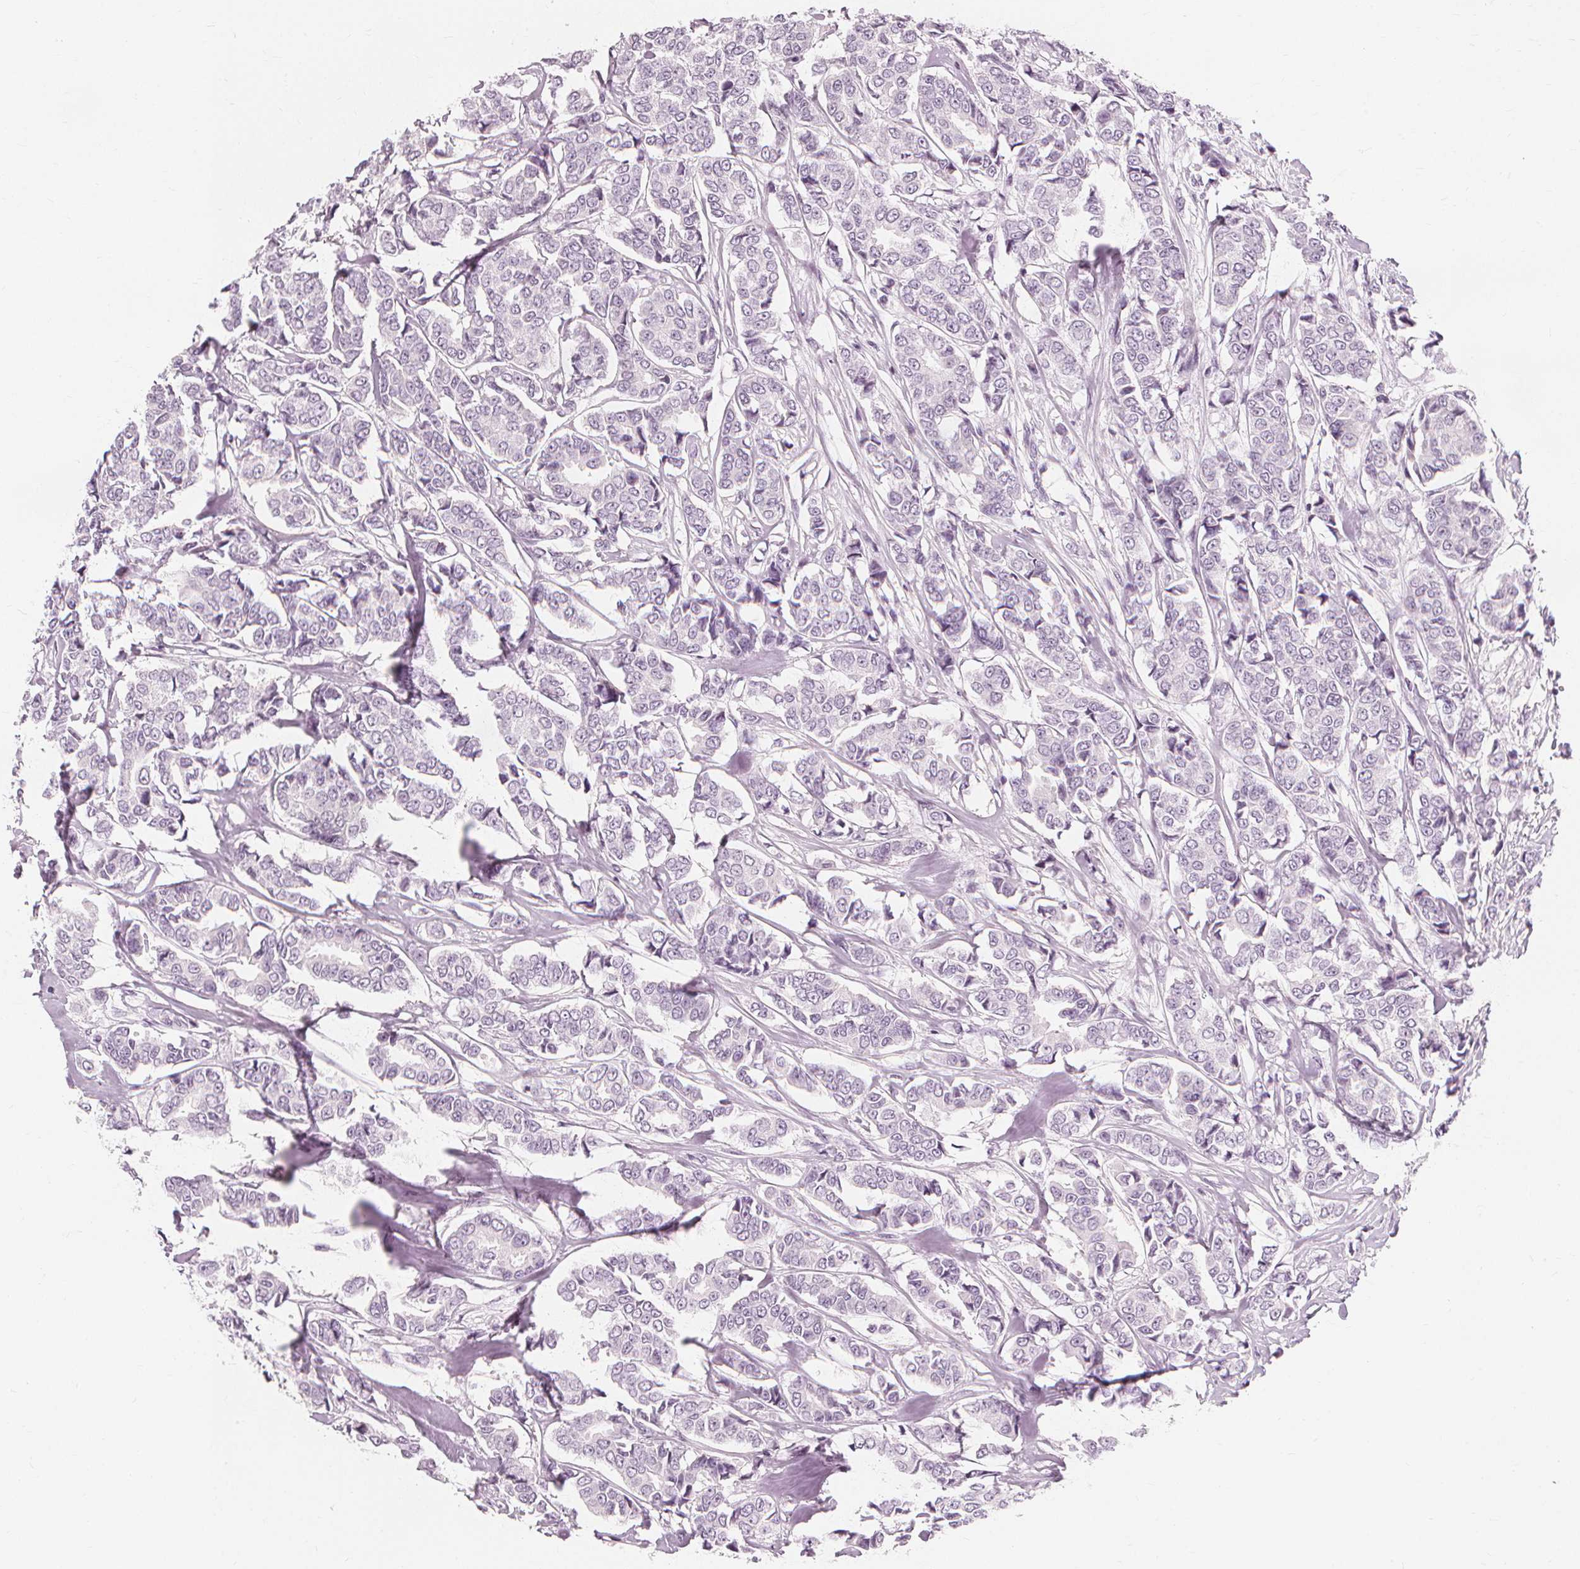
{"staining": {"intensity": "negative", "quantity": "none", "location": "none"}, "tissue": "breast cancer", "cell_type": "Tumor cells", "image_type": "cancer", "snomed": [{"axis": "morphology", "description": "Duct carcinoma"}, {"axis": "topography", "description": "Breast"}], "caption": "DAB (3,3'-diaminobenzidine) immunohistochemical staining of intraductal carcinoma (breast) demonstrates no significant positivity in tumor cells.", "gene": "MUC12", "patient": {"sex": "female", "age": 94}}